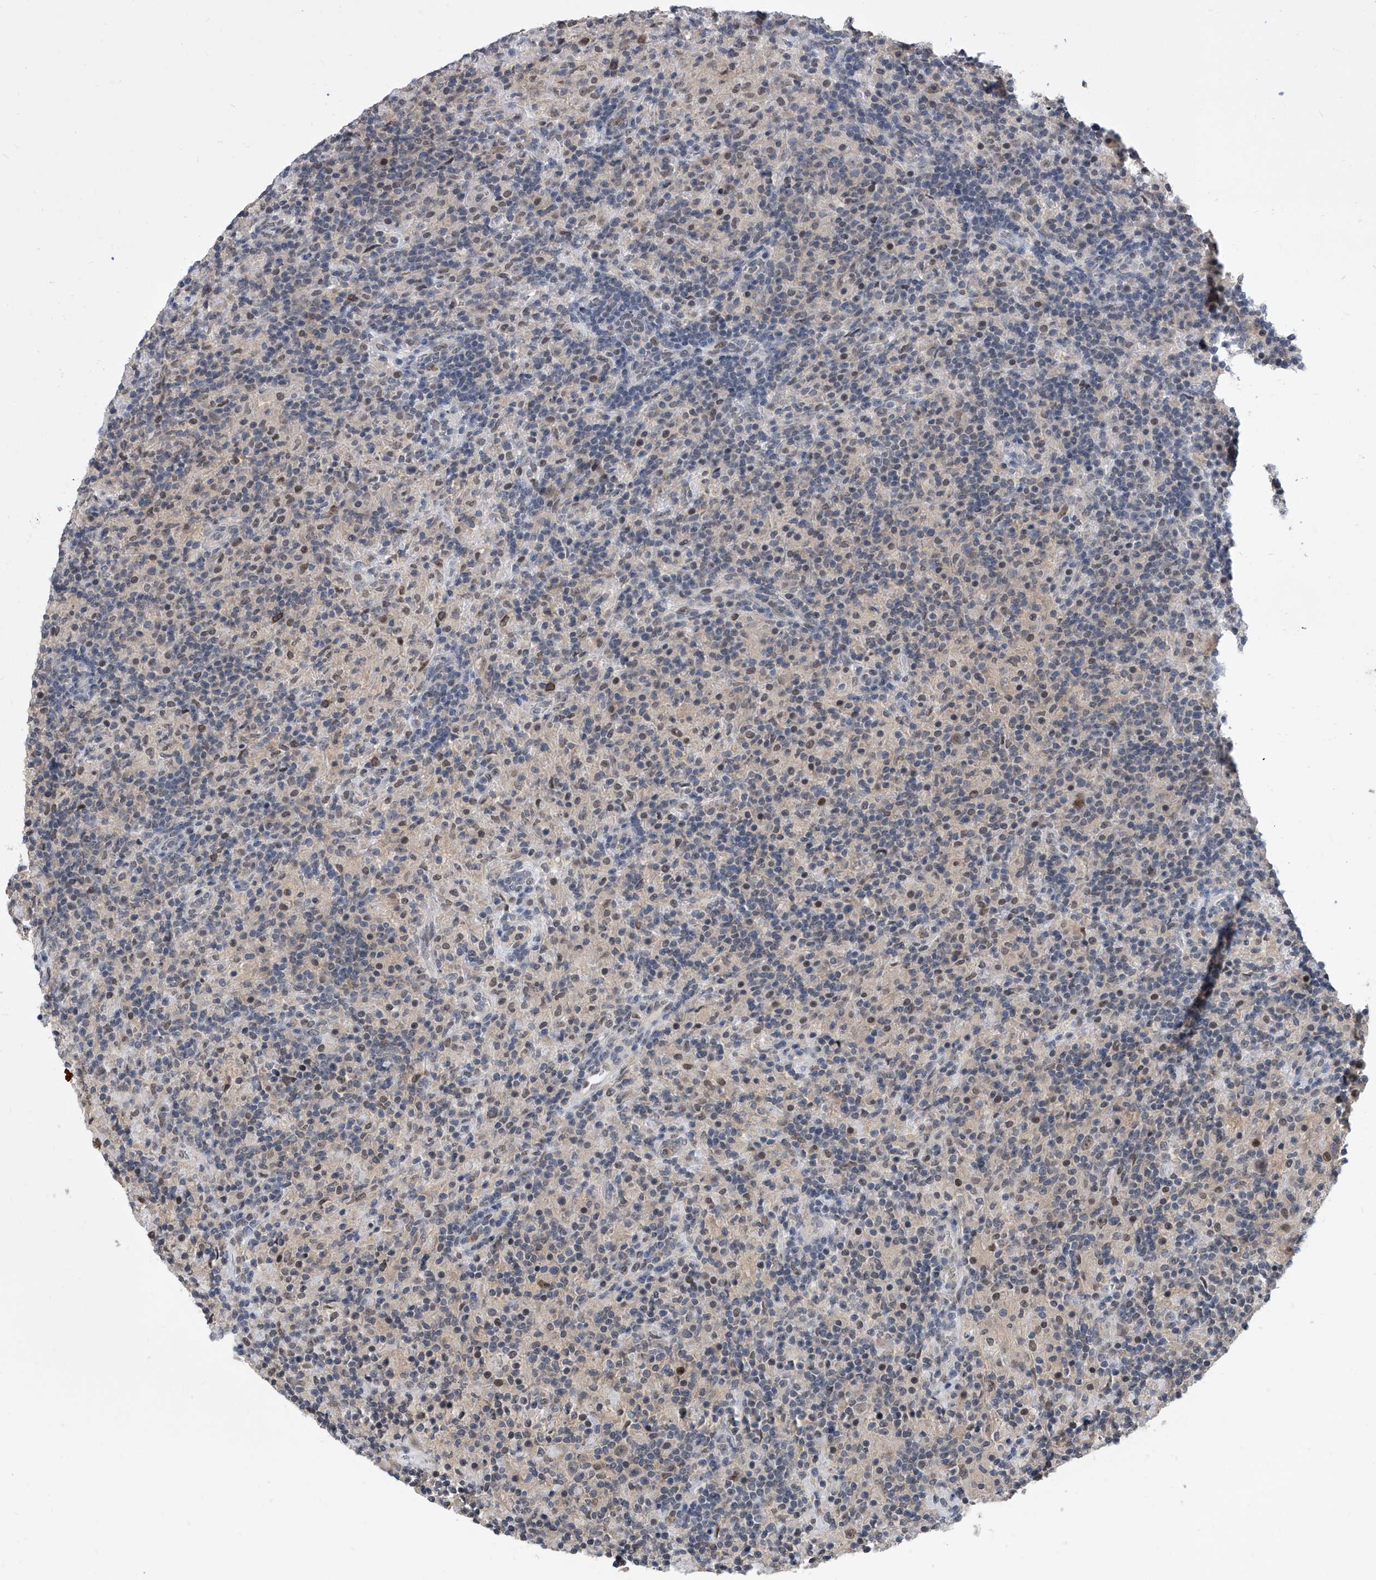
{"staining": {"intensity": "weak", "quantity": "25%-75%", "location": "nuclear"}, "tissue": "lymphoma", "cell_type": "Tumor cells", "image_type": "cancer", "snomed": [{"axis": "morphology", "description": "Hodgkin's disease, NOS"}, {"axis": "topography", "description": "Lymph node"}], "caption": "Lymphoma was stained to show a protein in brown. There is low levels of weak nuclear staining in approximately 25%-75% of tumor cells. Ihc stains the protein in brown and the nuclei are stained blue.", "gene": "BHLHE23", "patient": {"sex": "male", "age": 70}}